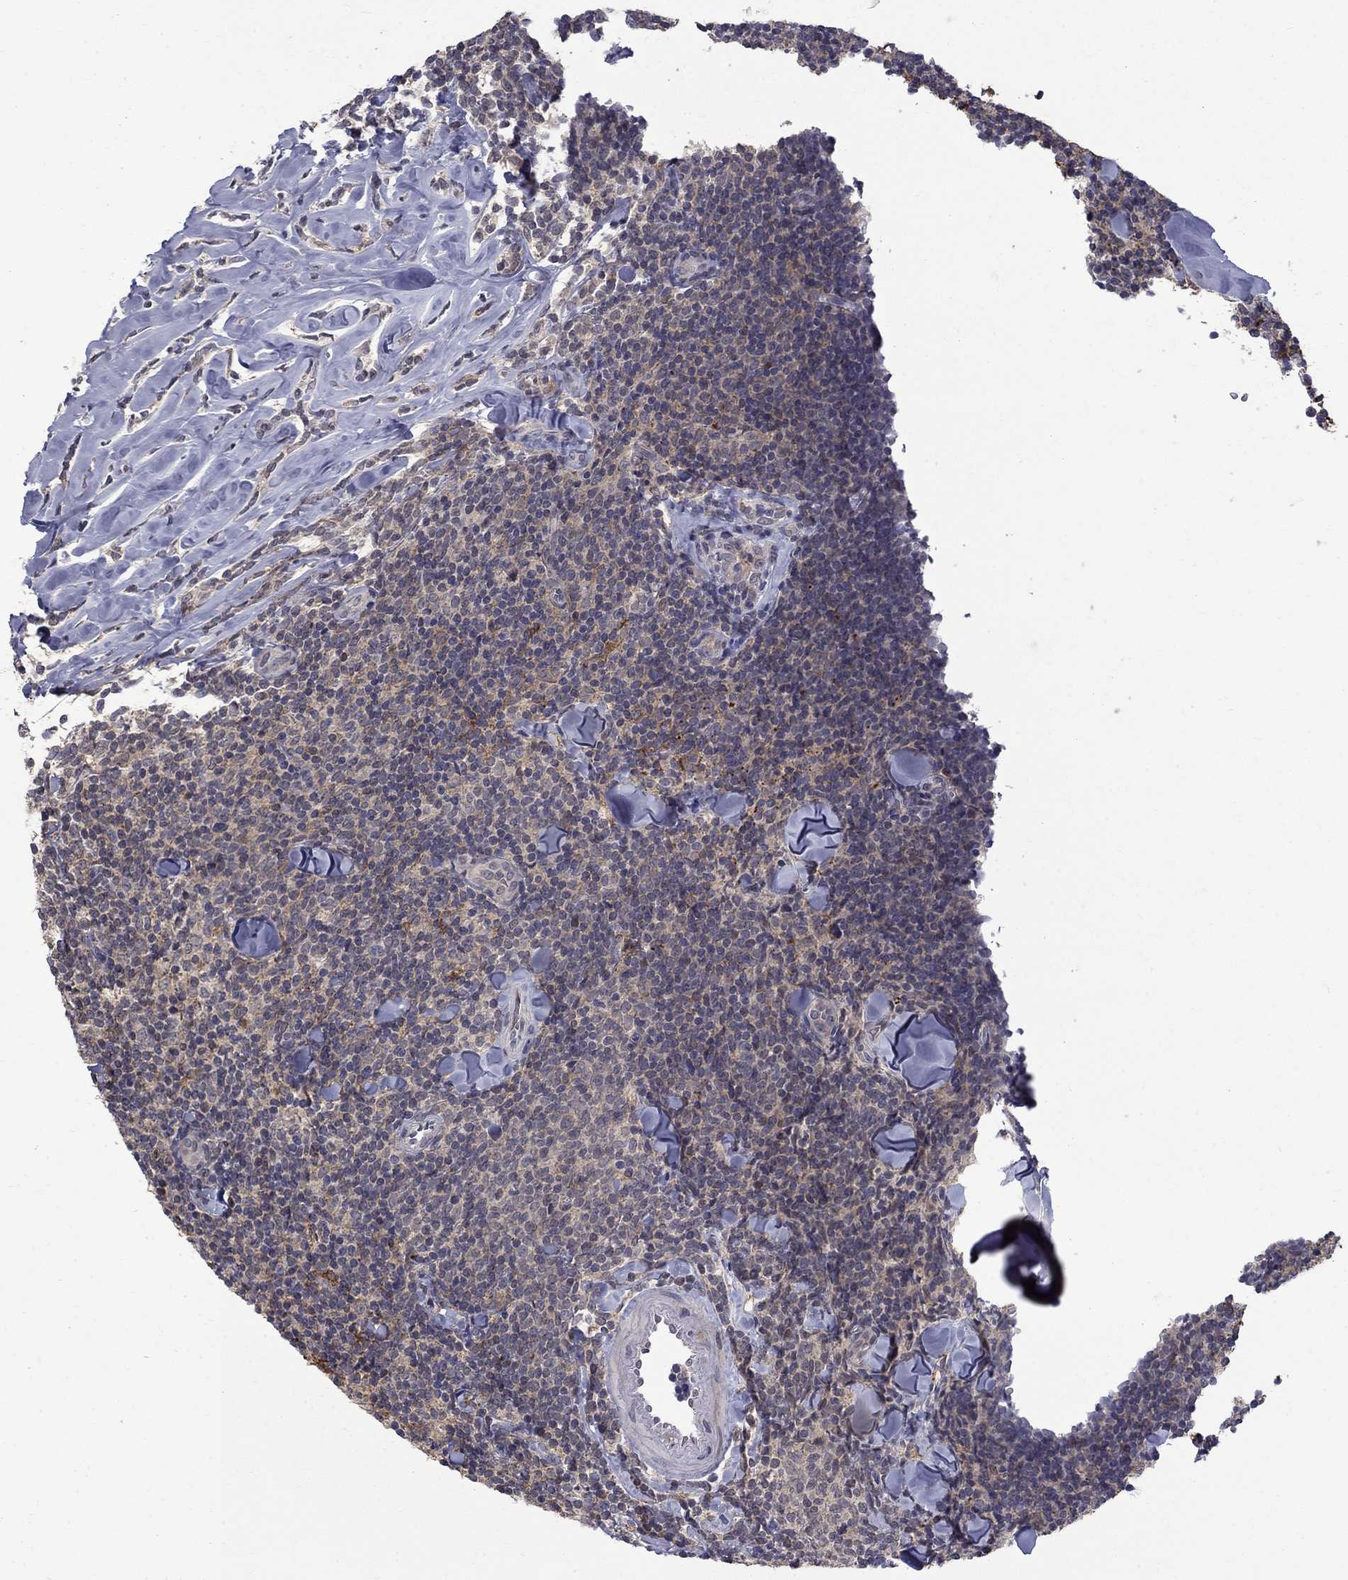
{"staining": {"intensity": "weak", "quantity": ">75%", "location": "cytoplasmic/membranous"}, "tissue": "lymphoma", "cell_type": "Tumor cells", "image_type": "cancer", "snomed": [{"axis": "morphology", "description": "Malignant lymphoma, non-Hodgkin's type, Low grade"}, {"axis": "topography", "description": "Lymph node"}], "caption": "Immunohistochemical staining of malignant lymphoma, non-Hodgkin's type (low-grade) displays weak cytoplasmic/membranous protein staining in about >75% of tumor cells. The staining is performed using DAB brown chromogen to label protein expression. The nuclei are counter-stained blue using hematoxylin.", "gene": "PCBP3", "patient": {"sex": "female", "age": 56}}